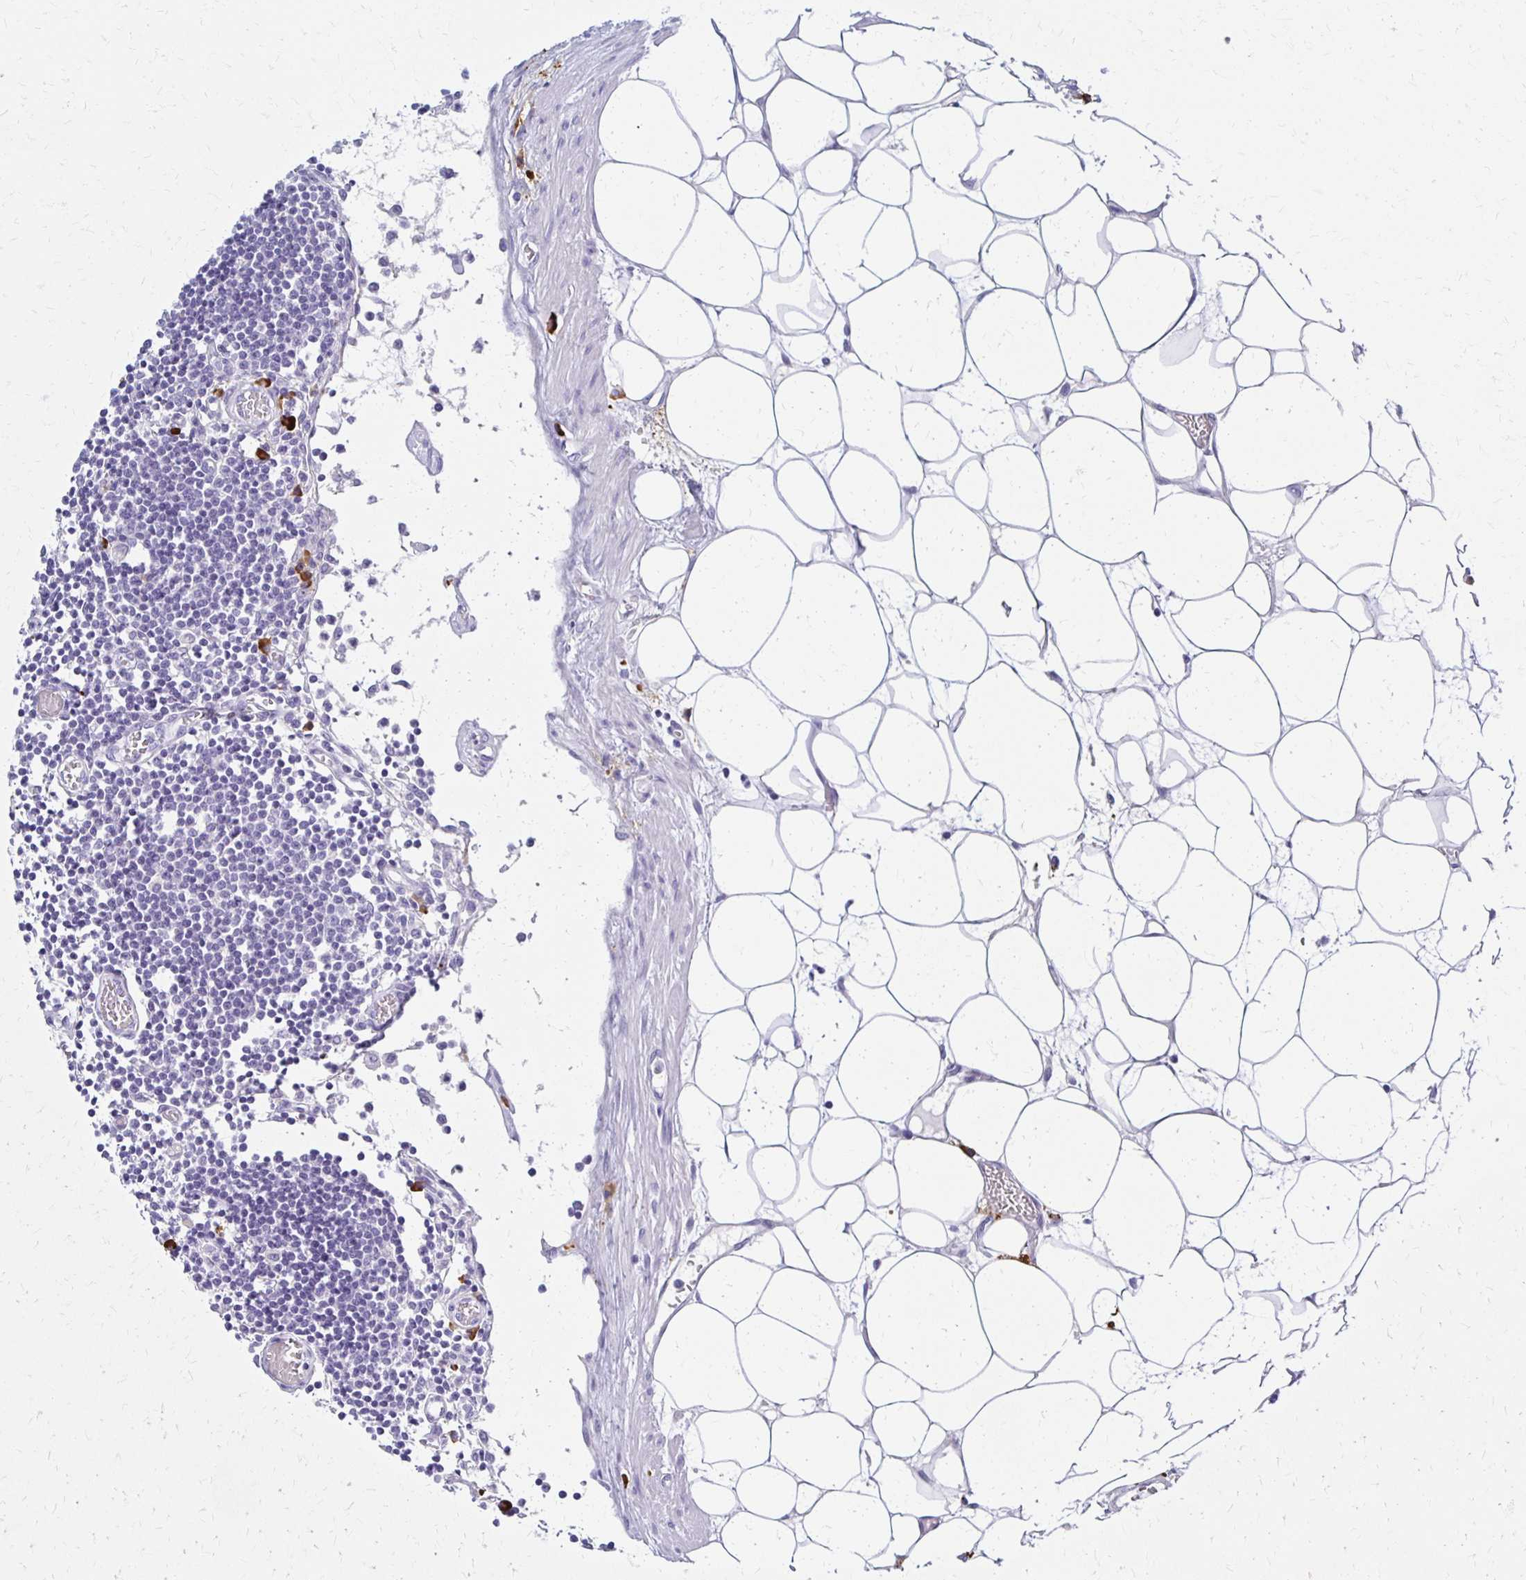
{"staining": {"intensity": "negative", "quantity": "none", "location": "none"}, "tissue": "lymph node", "cell_type": "Germinal center cells", "image_type": "normal", "snomed": [{"axis": "morphology", "description": "Normal tissue, NOS"}, {"axis": "topography", "description": "Lymph node"}], "caption": "The histopathology image displays no significant positivity in germinal center cells of lymph node. The staining is performed using DAB brown chromogen with nuclei counter-stained in using hematoxylin.", "gene": "FNTB", "patient": {"sex": "male", "age": 66}}